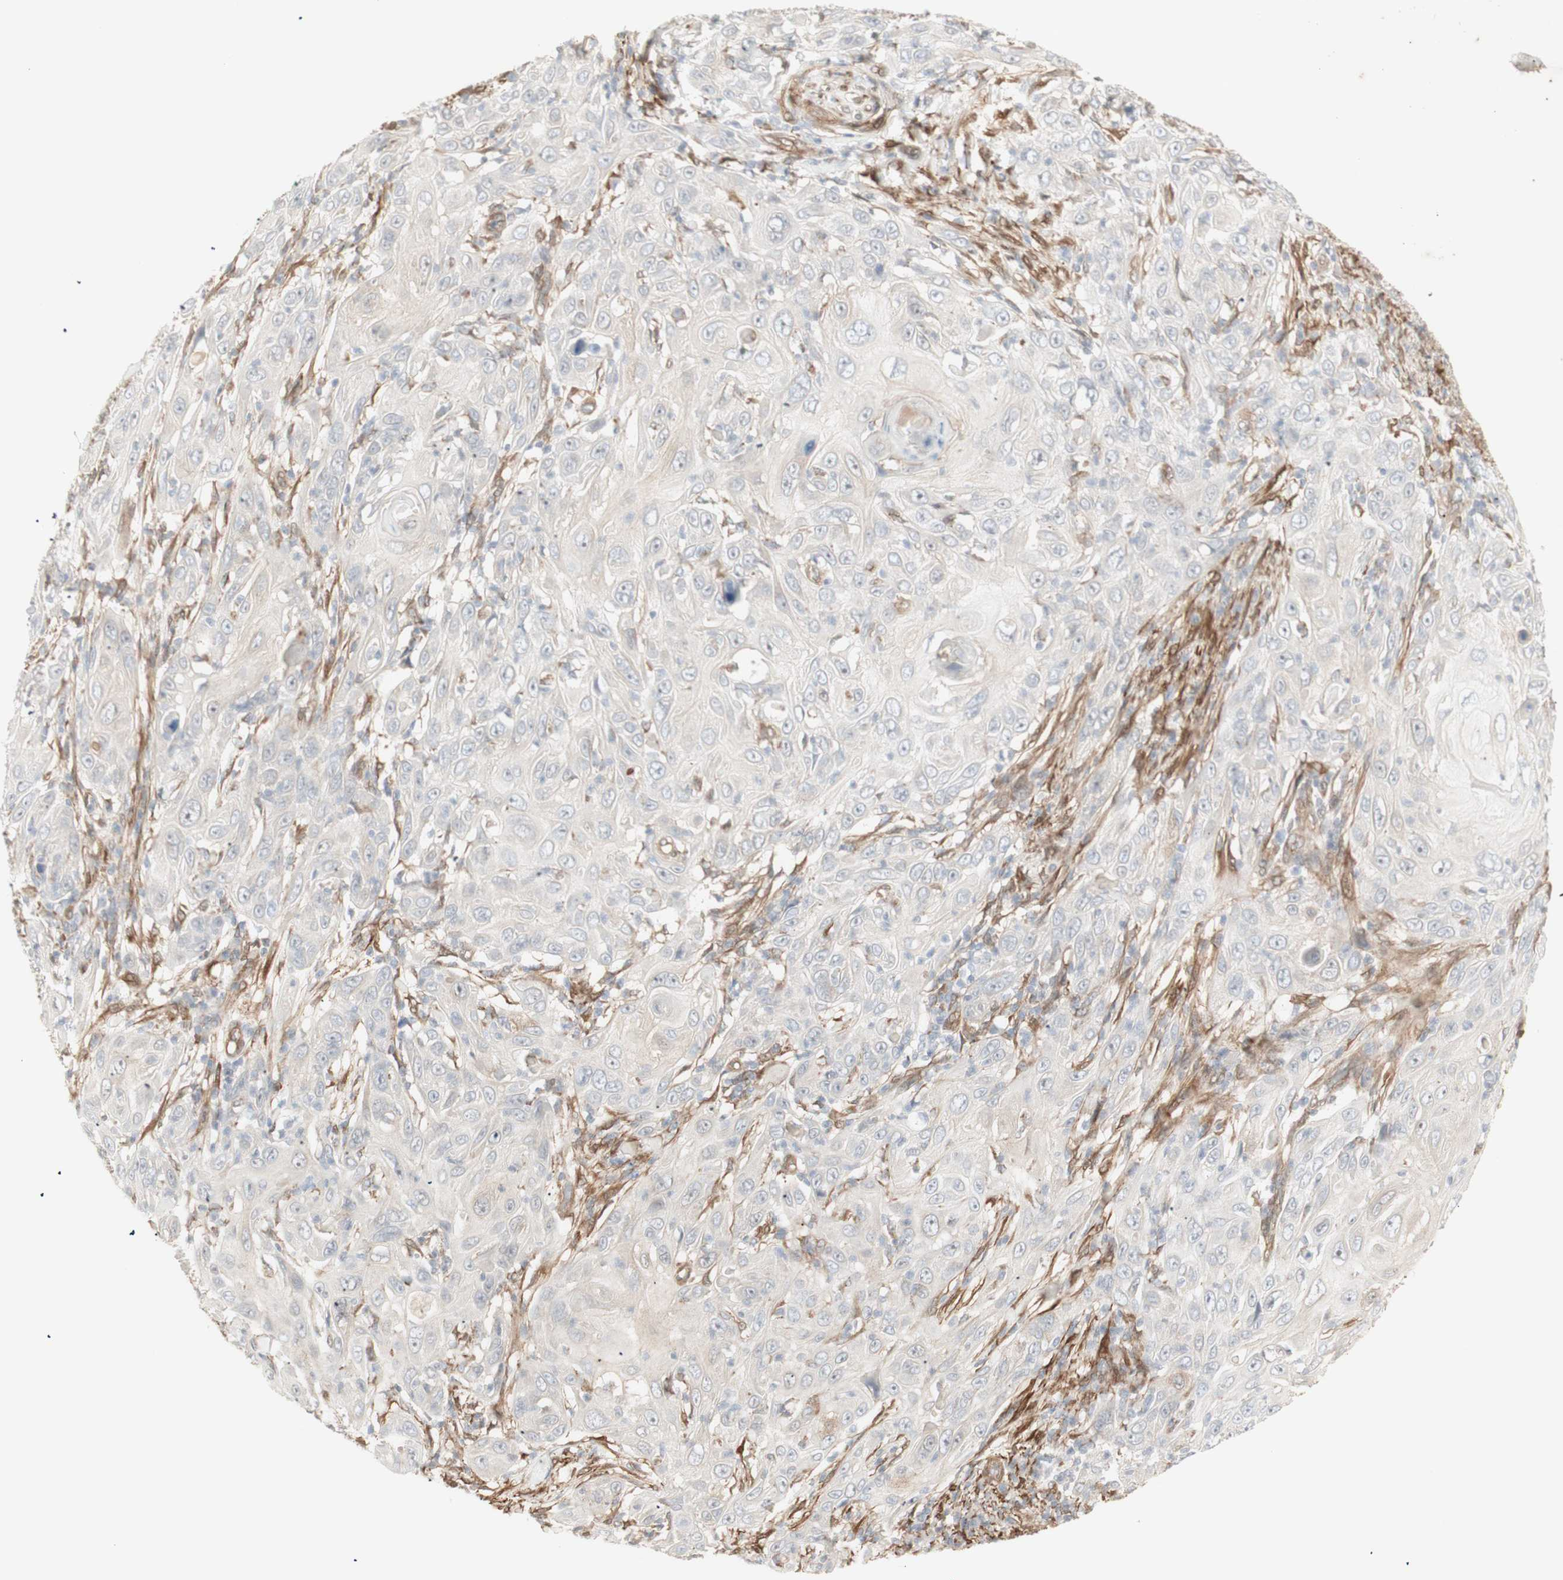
{"staining": {"intensity": "negative", "quantity": "none", "location": "none"}, "tissue": "skin cancer", "cell_type": "Tumor cells", "image_type": "cancer", "snomed": [{"axis": "morphology", "description": "Squamous cell carcinoma, NOS"}, {"axis": "topography", "description": "Skin"}], "caption": "This is an IHC histopathology image of human skin cancer (squamous cell carcinoma). There is no positivity in tumor cells.", "gene": "CNN3", "patient": {"sex": "female", "age": 88}}